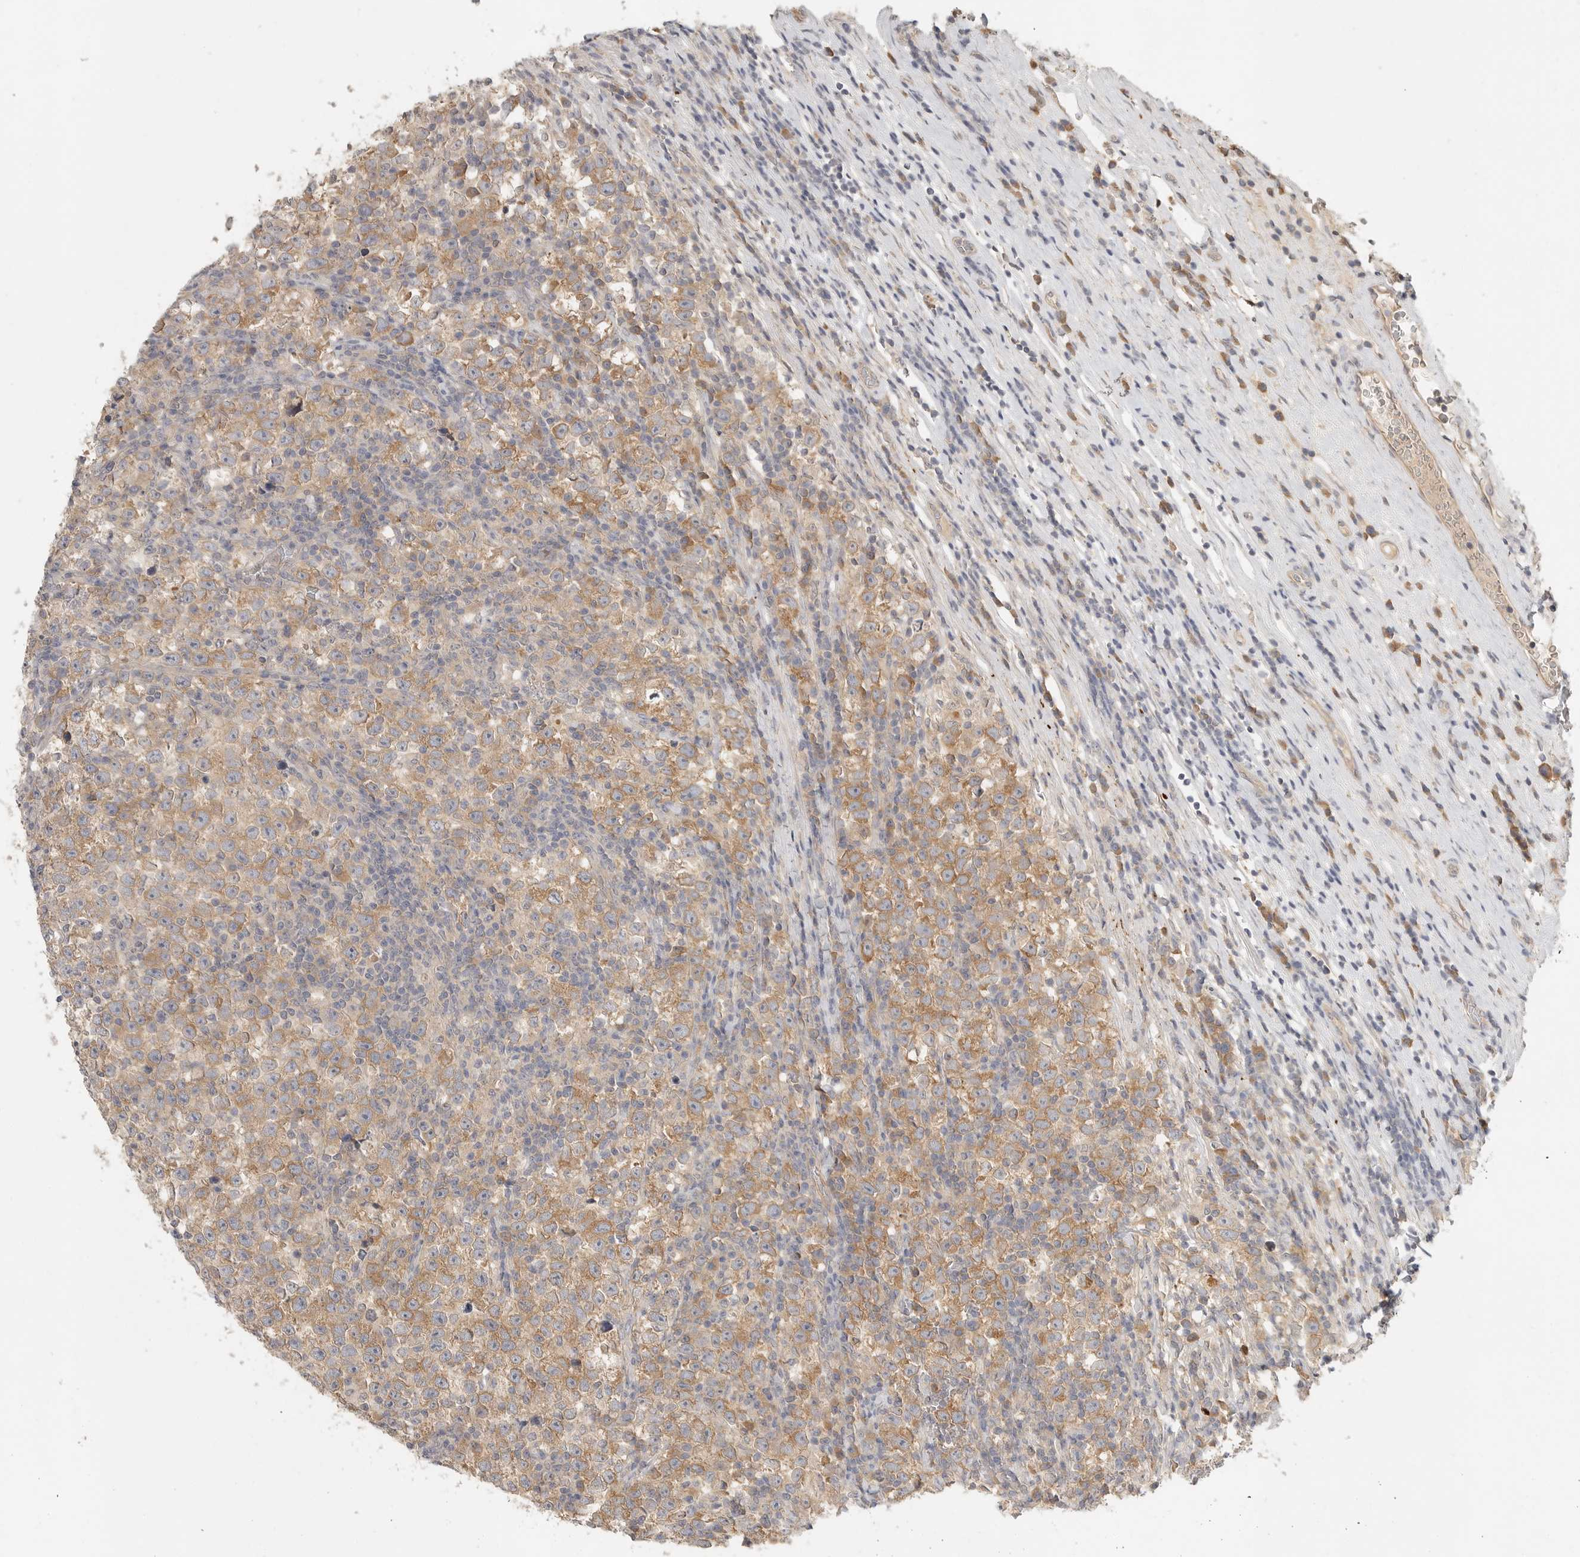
{"staining": {"intensity": "moderate", "quantity": ">75%", "location": "cytoplasmic/membranous"}, "tissue": "testis cancer", "cell_type": "Tumor cells", "image_type": "cancer", "snomed": [{"axis": "morphology", "description": "Normal tissue, NOS"}, {"axis": "morphology", "description": "Seminoma, NOS"}, {"axis": "topography", "description": "Testis"}], "caption": "The immunohistochemical stain highlights moderate cytoplasmic/membranous expression in tumor cells of testis seminoma tissue.", "gene": "HDAC6", "patient": {"sex": "male", "age": 43}}